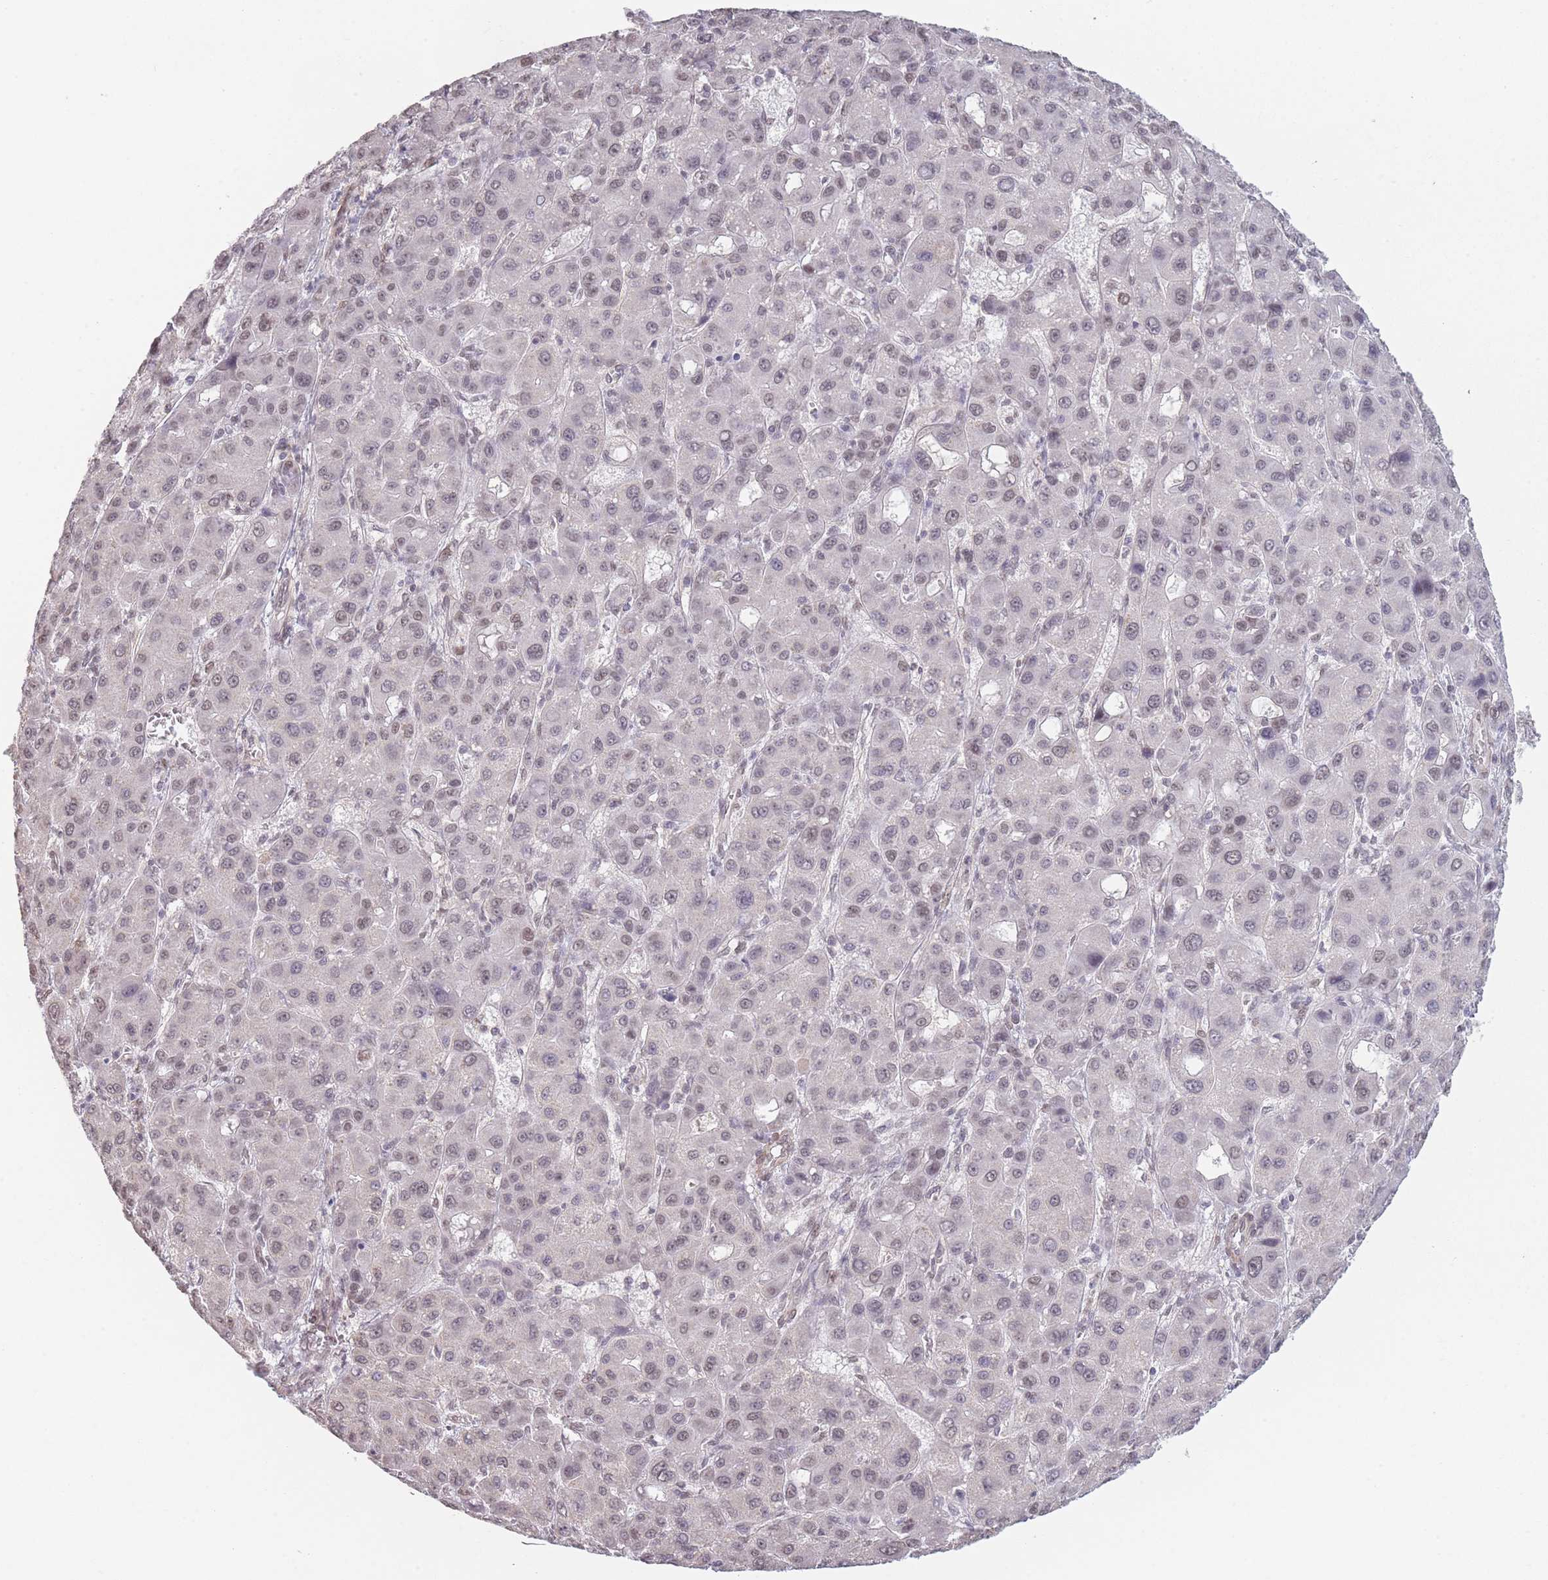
{"staining": {"intensity": "weak", "quantity": "25%-75%", "location": "nuclear"}, "tissue": "liver cancer", "cell_type": "Tumor cells", "image_type": "cancer", "snomed": [{"axis": "morphology", "description": "Carcinoma, Hepatocellular, NOS"}, {"axis": "topography", "description": "Liver"}], "caption": "This image demonstrates immunohistochemistry (IHC) staining of human liver cancer (hepatocellular carcinoma), with low weak nuclear positivity in approximately 25%-75% of tumor cells.", "gene": "SIN3B", "patient": {"sex": "male", "age": 55}}